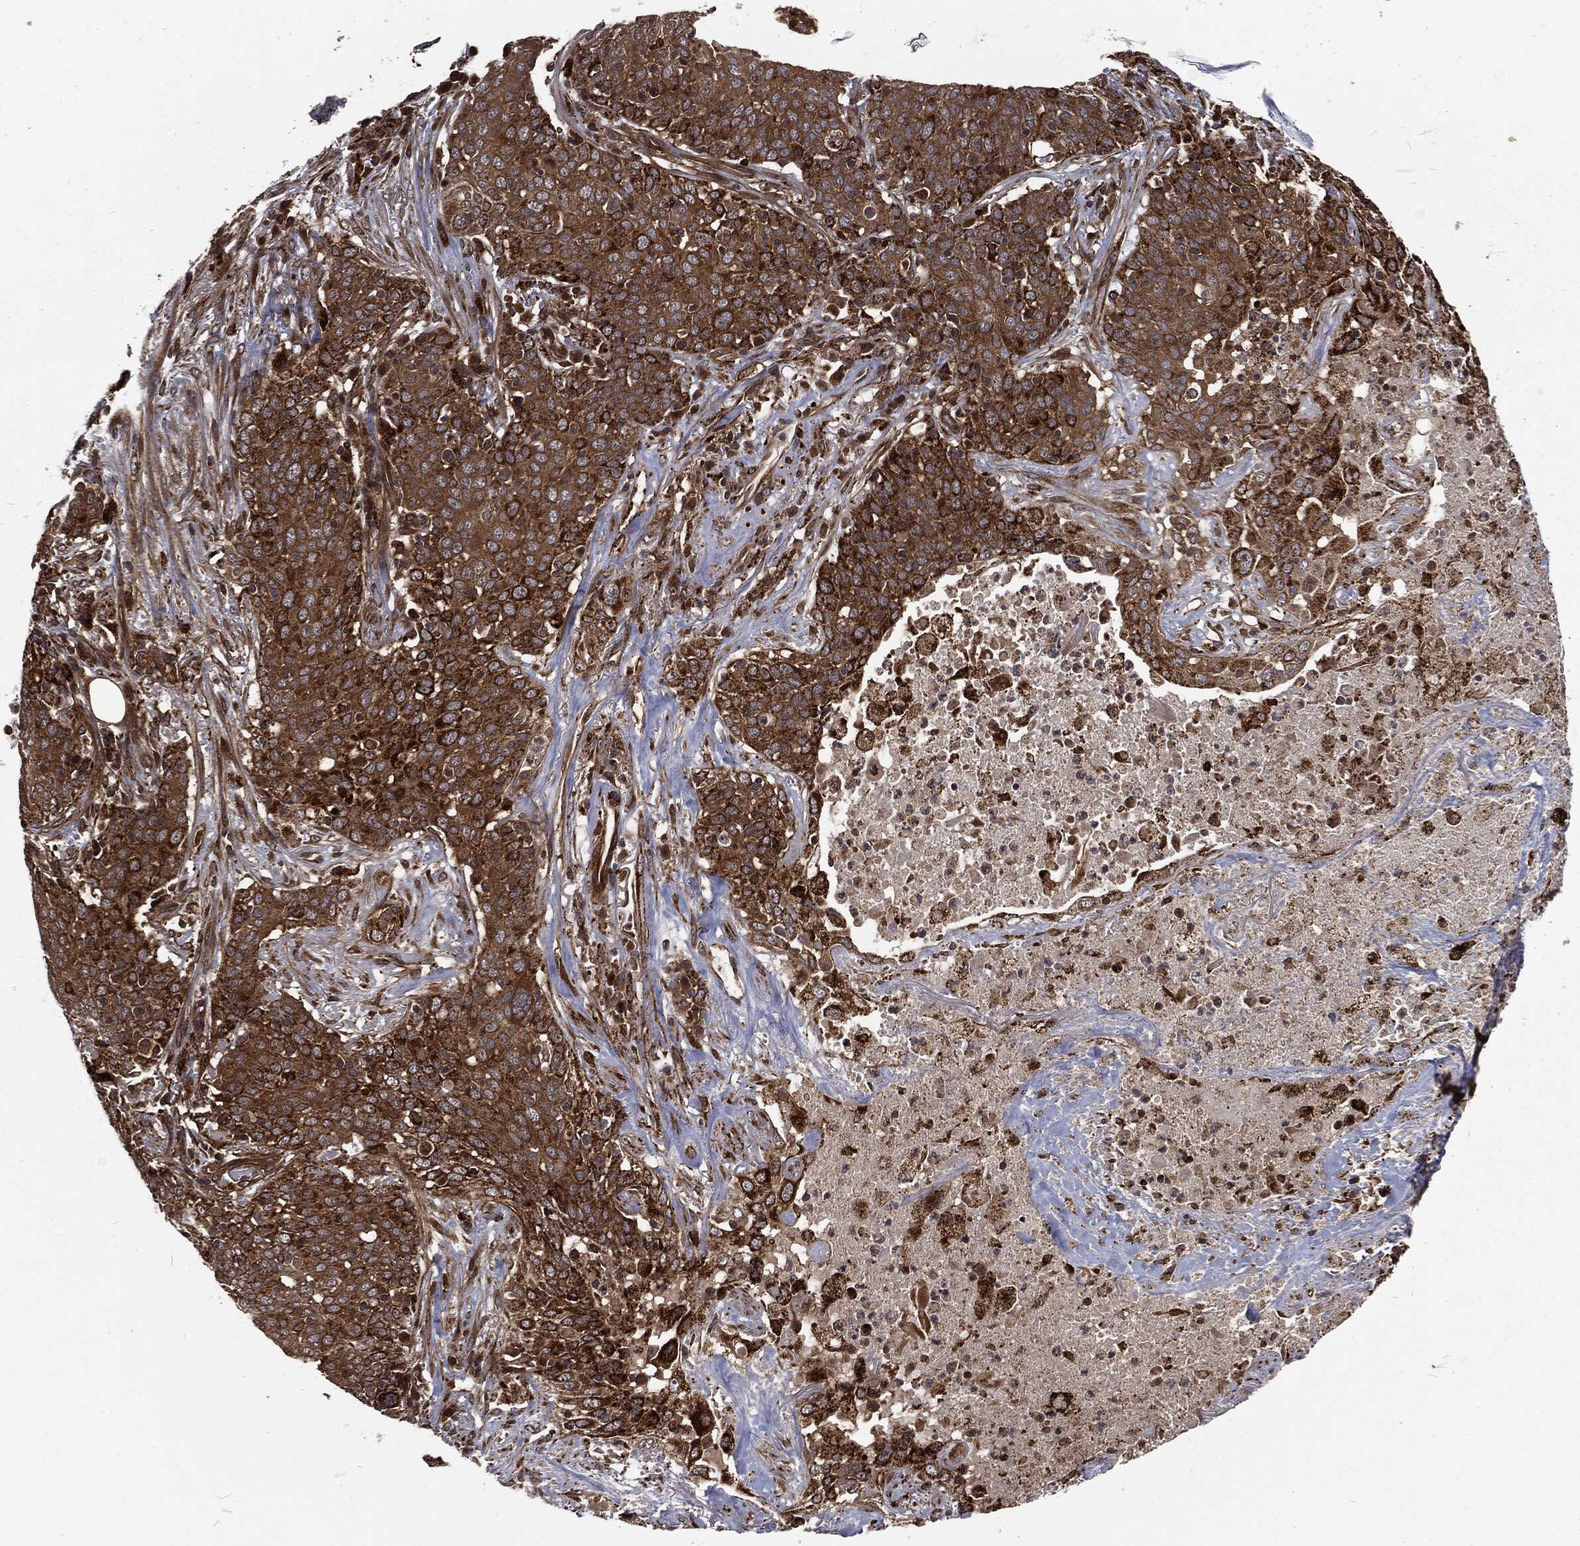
{"staining": {"intensity": "negative", "quantity": "none", "location": "none"}, "tissue": "lung cancer", "cell_type": "Tumor cells", "image_type": "cancer", "snomed": [{"axis": "morphology", "description": "Squamous cell carcinoma, NOS"}, {"axis": "topography", "description": "Lung"}], "caption": "Tumor cells are negative for protein expression in human squamous cell carcinoma (lung). (DAB IHC, high magnification).", "gene": "RFTN1", "patient": {"sex": "male", "age": 82}}